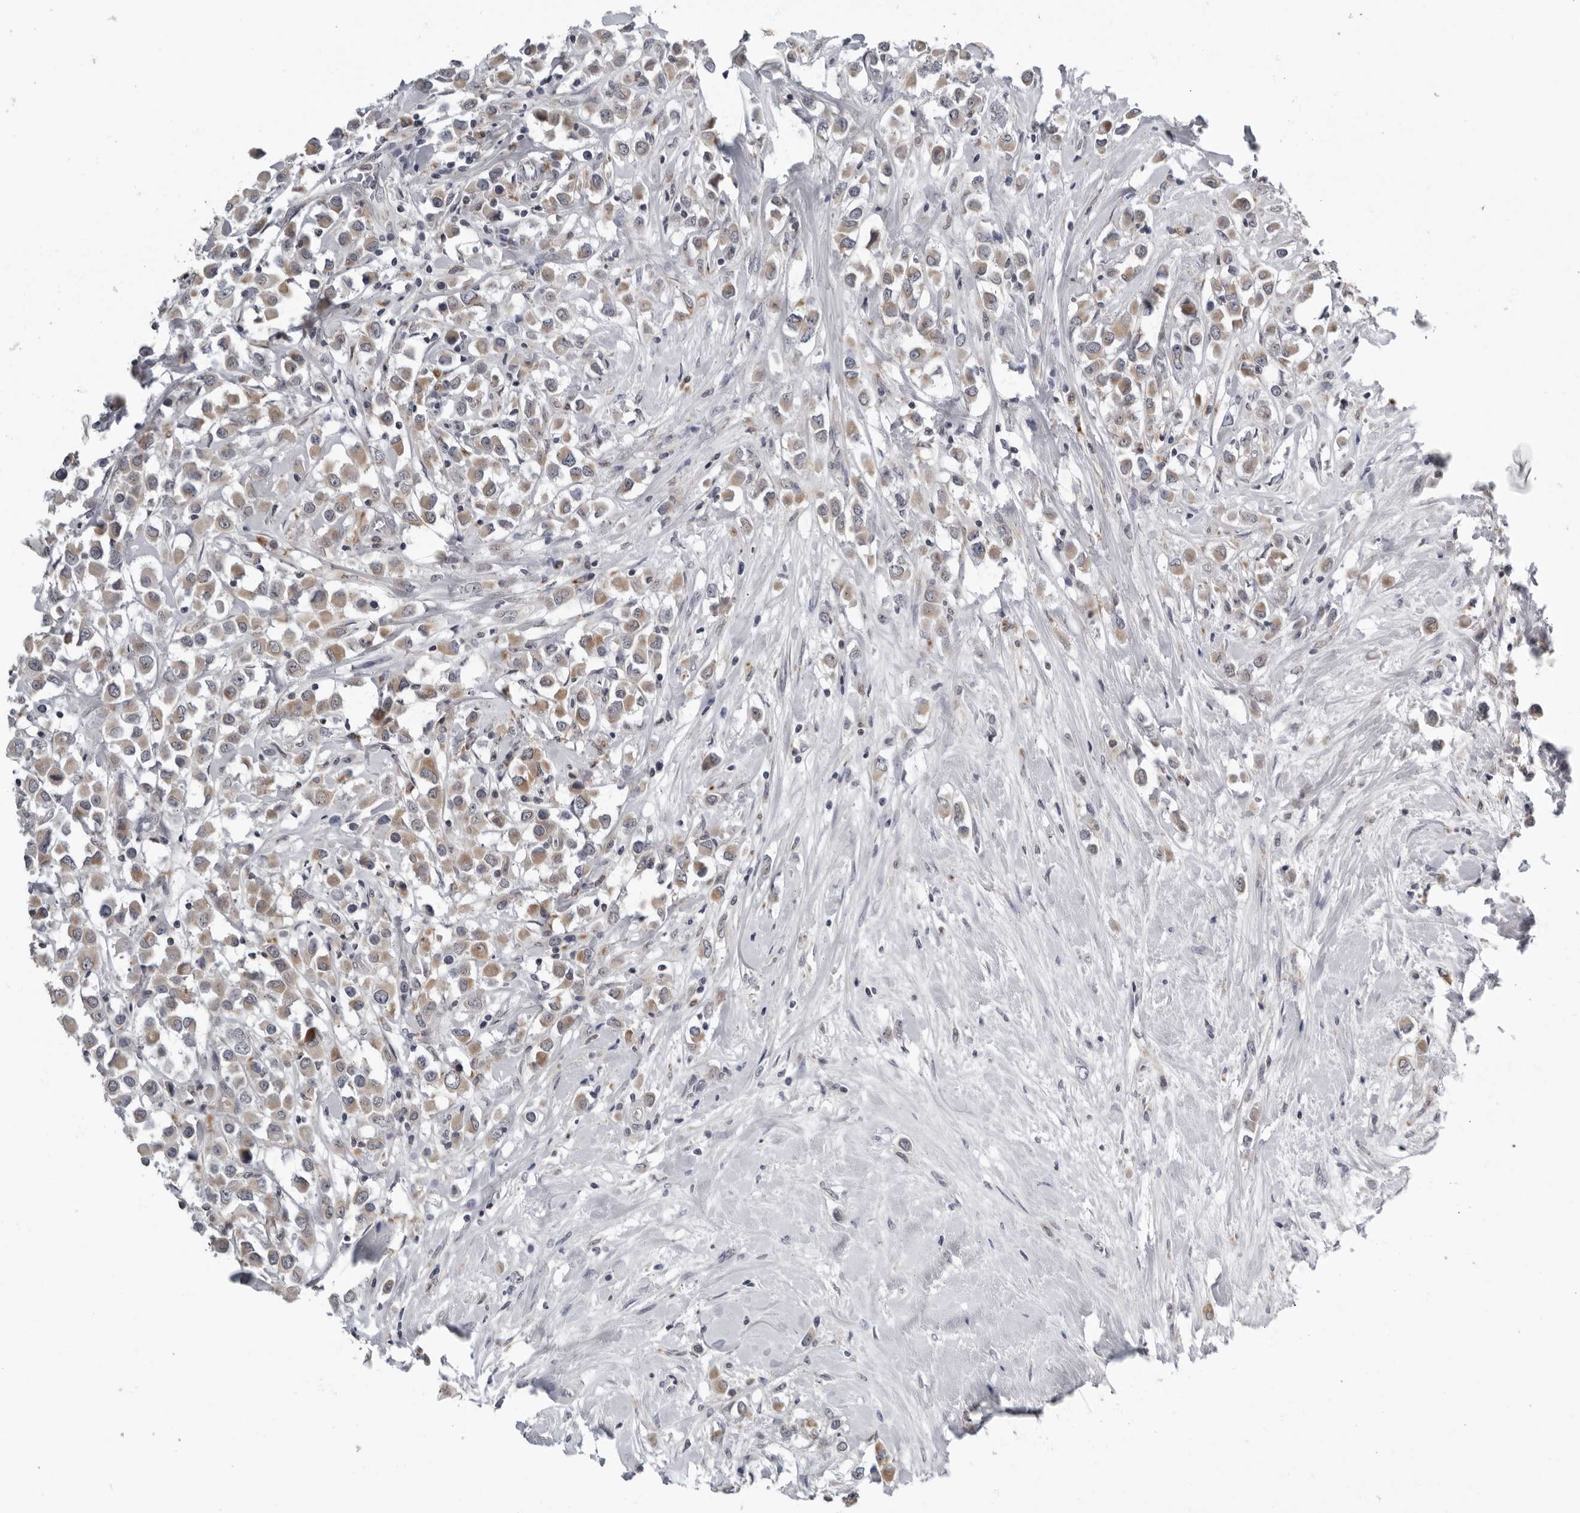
{"staining": {"intensity": "moderate", "quantity": ">75%", "location": "cytoplasmic/membranous"}, "tissue": "breast cancer", "cell_type": "Tumor cells", "image_type": "cancer", "snomed": [{"axis": "morphology", "description": "Duct carcinoma"}, {"axis": "topography", "description": "Breast"}], "caption": "Tumor cells reveal moderate cytoplasmic/membranous staining in about >75% of cells in breast invasive ductal carcinoma. The protein is shown in brown color, while the nuclei are stained blue.", "gene": "CPT2", "patient": {"sex": "female", "age": 61}}